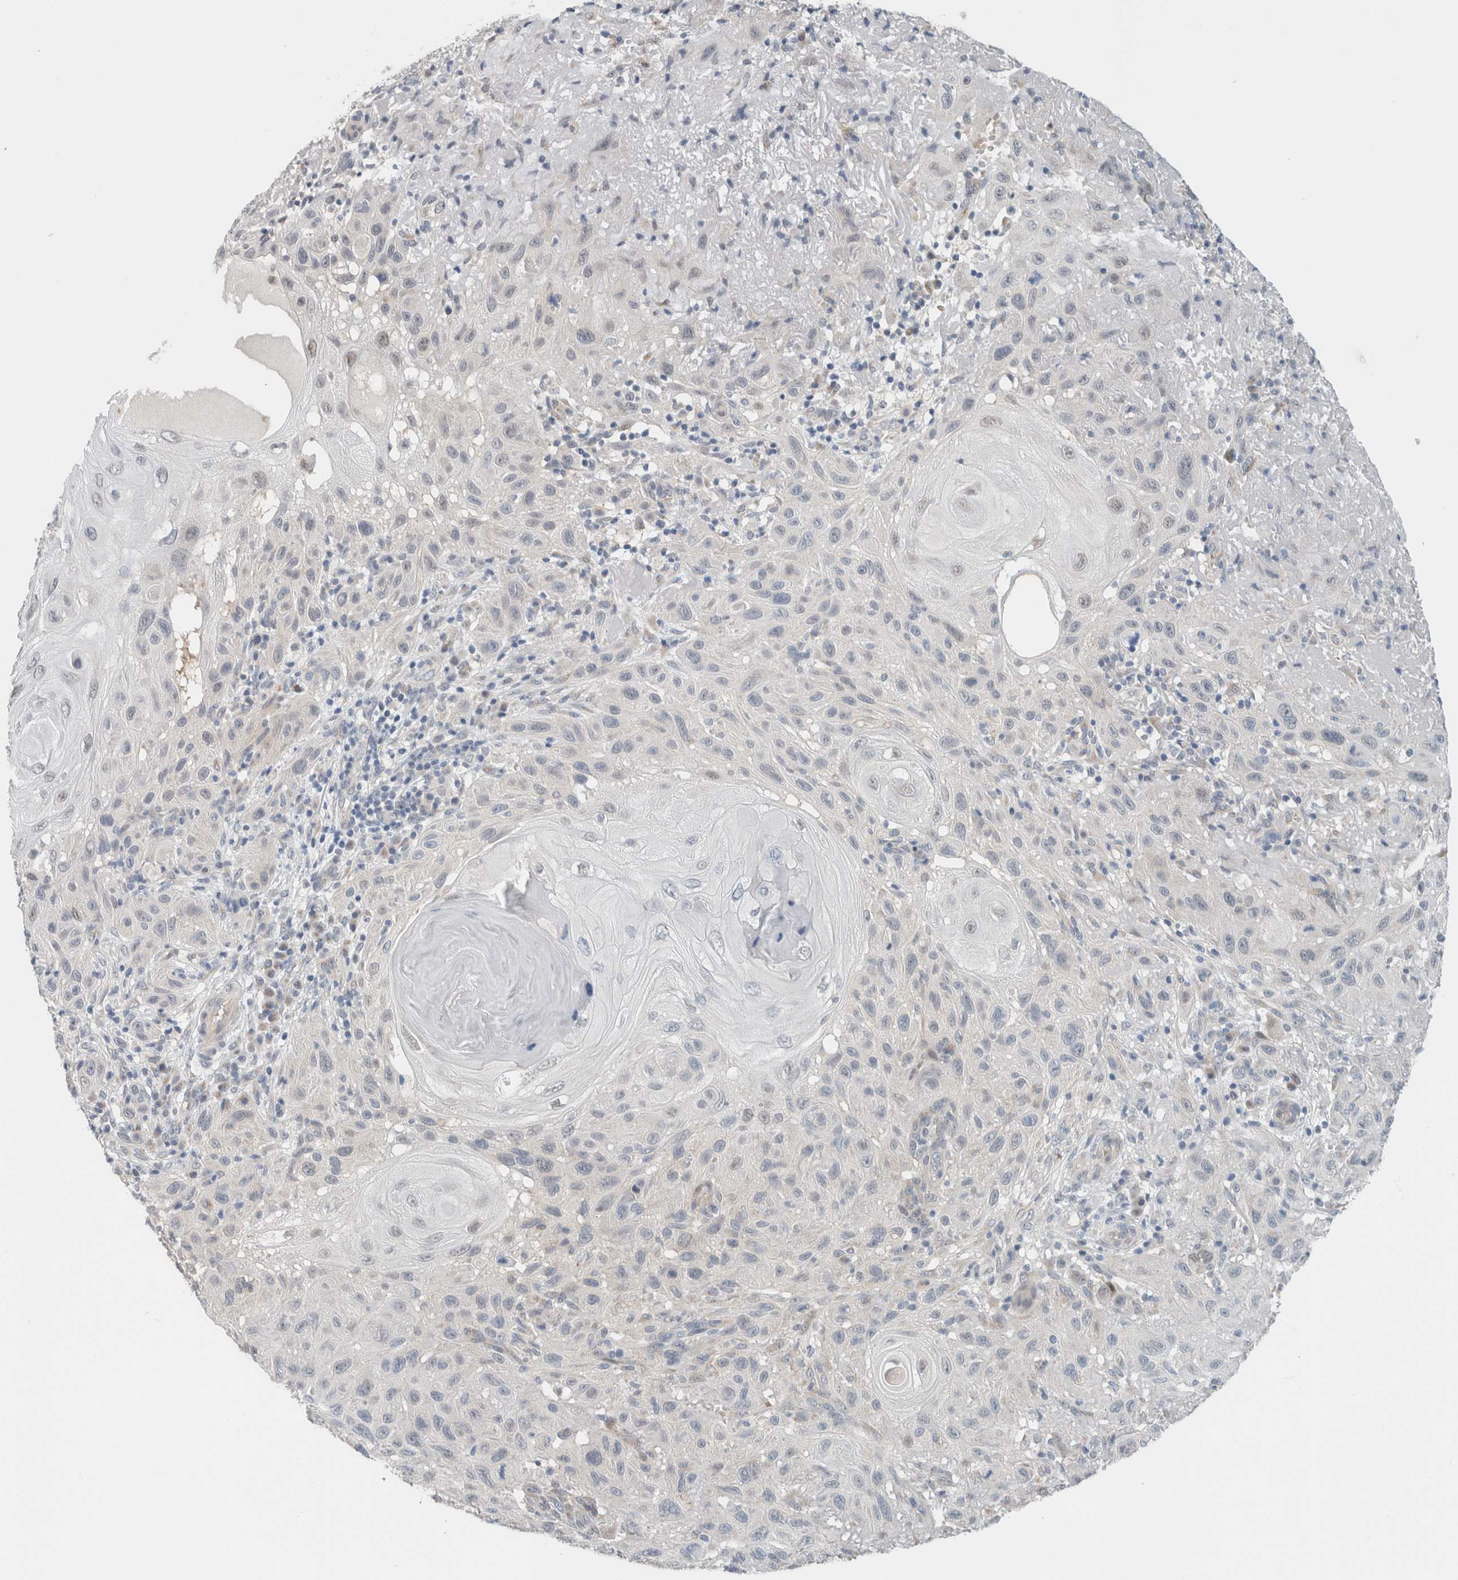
{"staining": {"intensity": "negative", "quantity": "none", "location": "none"}, "tissue": "skin cancer", "cell_type": "Tumor cells", "image_type": "cancer", "snomed": [{"axis": "morphology", "description": "Normal tissue, NOS"}, {"axis": "morphology", "description": "Squamous cell carcinoma, NOS"}, {"axis": "topography", "description": "Skin"}], "caption": "Skin squamous cell carcinoma was stained to show a protein in brown. There is no significant staining in tumor cells.", "gene": "CRAT", "patient": {"sex": "female", "age": 96}}